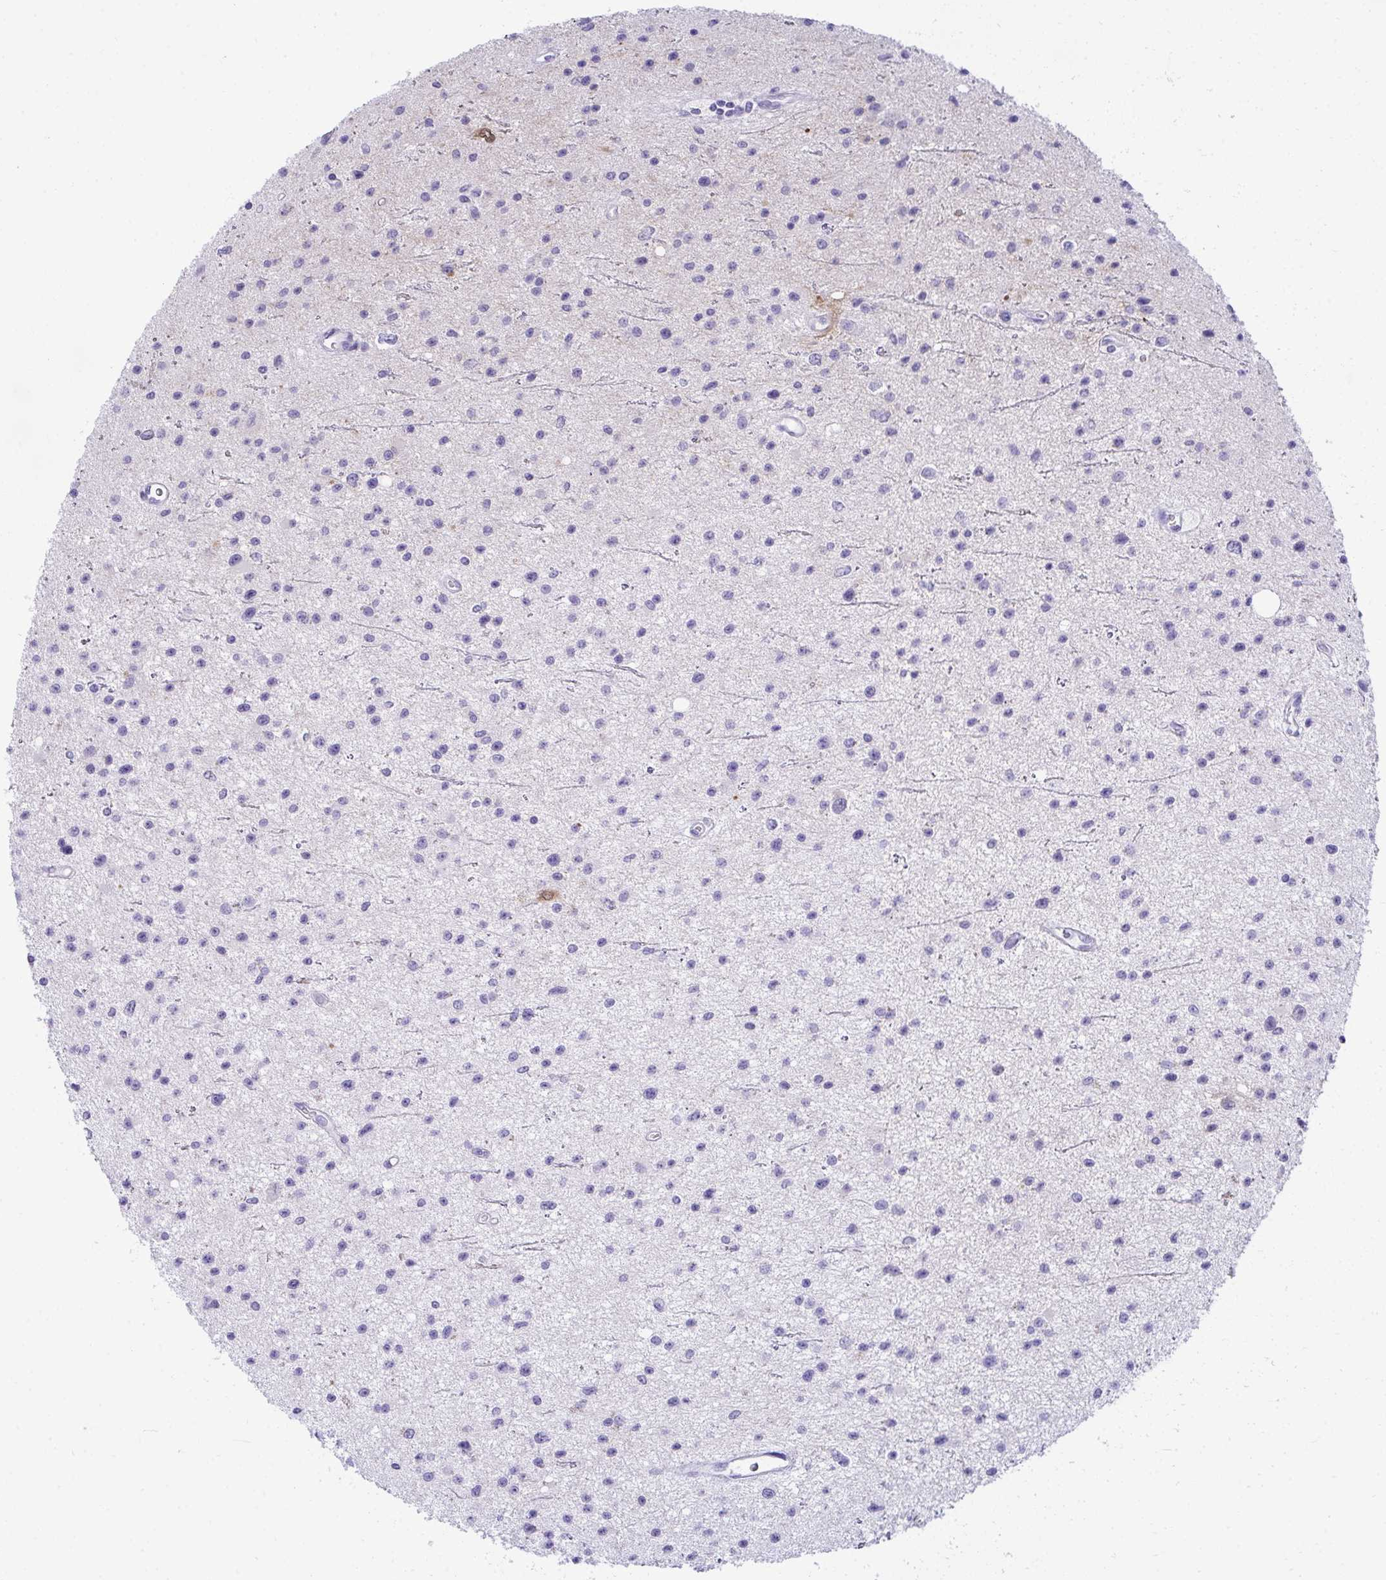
{"staining": {"intensity": "negative", "quantity": "none", "location": "none"}, "tissue": "glioma", "cell_type": "Tumor cells", "image_type": "cancer", "snomed": [{"axis": "morphology", "description": "Glioma, malignant, Low grade"}, {"axis": "topography", "description": "Brain"}], "caption": "Tumor cells show no significant staining in malignant glioma (low-grade).", "gene": "PGM2L1", "patient": {"sex": "male", "age": 43}}